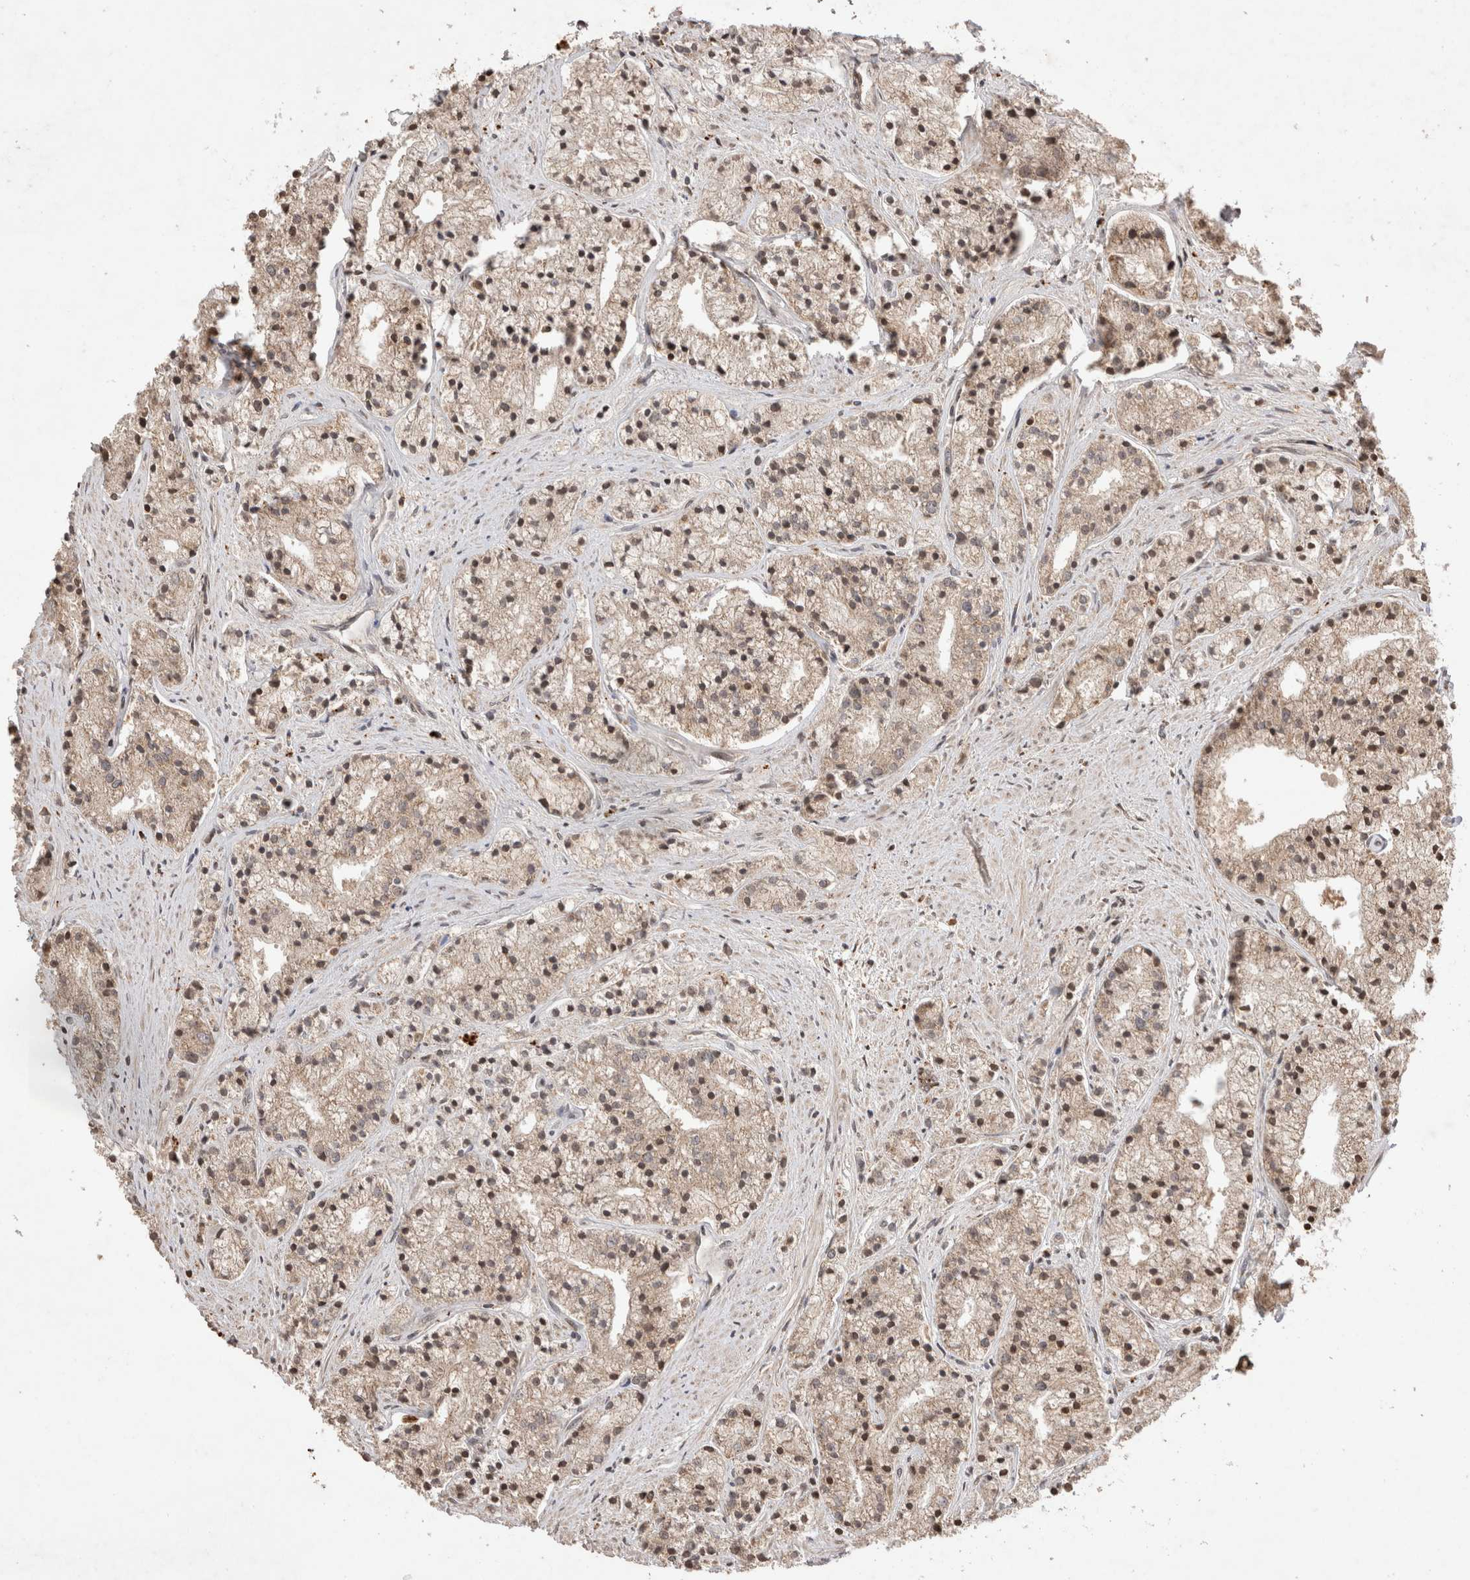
{"staining": {"intensity": "moderate", "quantity": ">75%", "location": "cytoplasmic/membranous,nuclear"}, "tissue": "prostate cancer", "cell_type": "Tumor cells", "image_type": "cancer", "snomed": [{"axis": "morphology", "description": "Adenocarcinoma, High grade"}, {"axis": "topography", "description": "Prostate"}], "caption": "Immunohistochemistry of human prostate high-grade adenocarcinoma exhibits medium levels of moderate cytoplasmic/membranous and nuclear expression in about >75% of tumor cells. (Brightfield microscopy of DAB IHC at high magnification).", "gene": "FAM221A", "patient": {"sex": "male", "age": 50}}